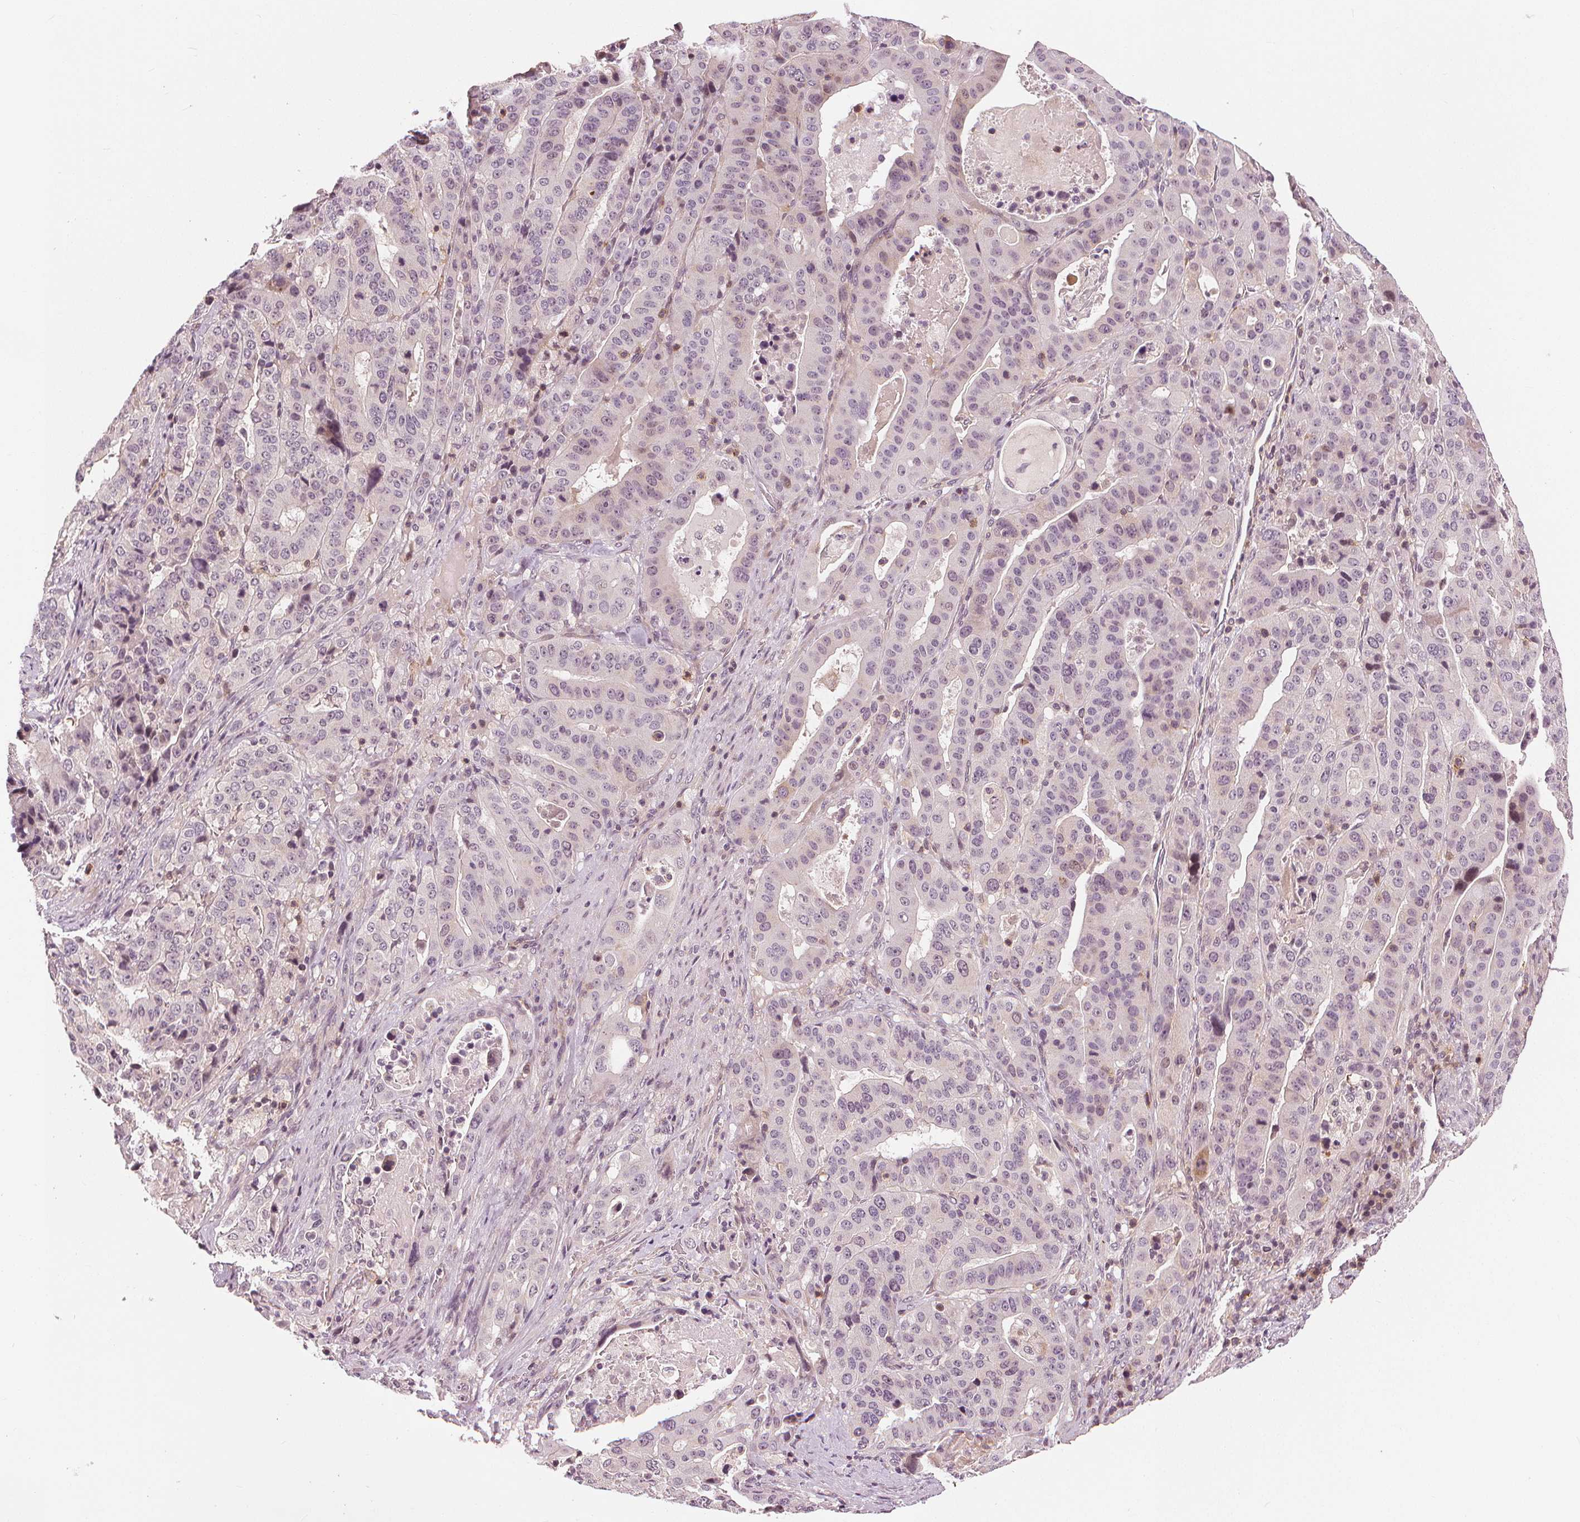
{"staining": {"intensity": "negative", "quantity": "none", "location": "none"}, "tissue": "stomach cancer", "cell_type": "Tumor cells", "image_type": "cancer", "snomed": [{"axis": "morphology", "description": "Adenocarcinoma, NOS"}, {"axis": "topography", "description": "Stomach"}], "caption": "The micrograph shows no staining of tumor cells in stomach adenocarcinoma. Nuclei are stained in blue.", "gene": "SLC34A1", "patient": {"sex": "male", "age": 48}}